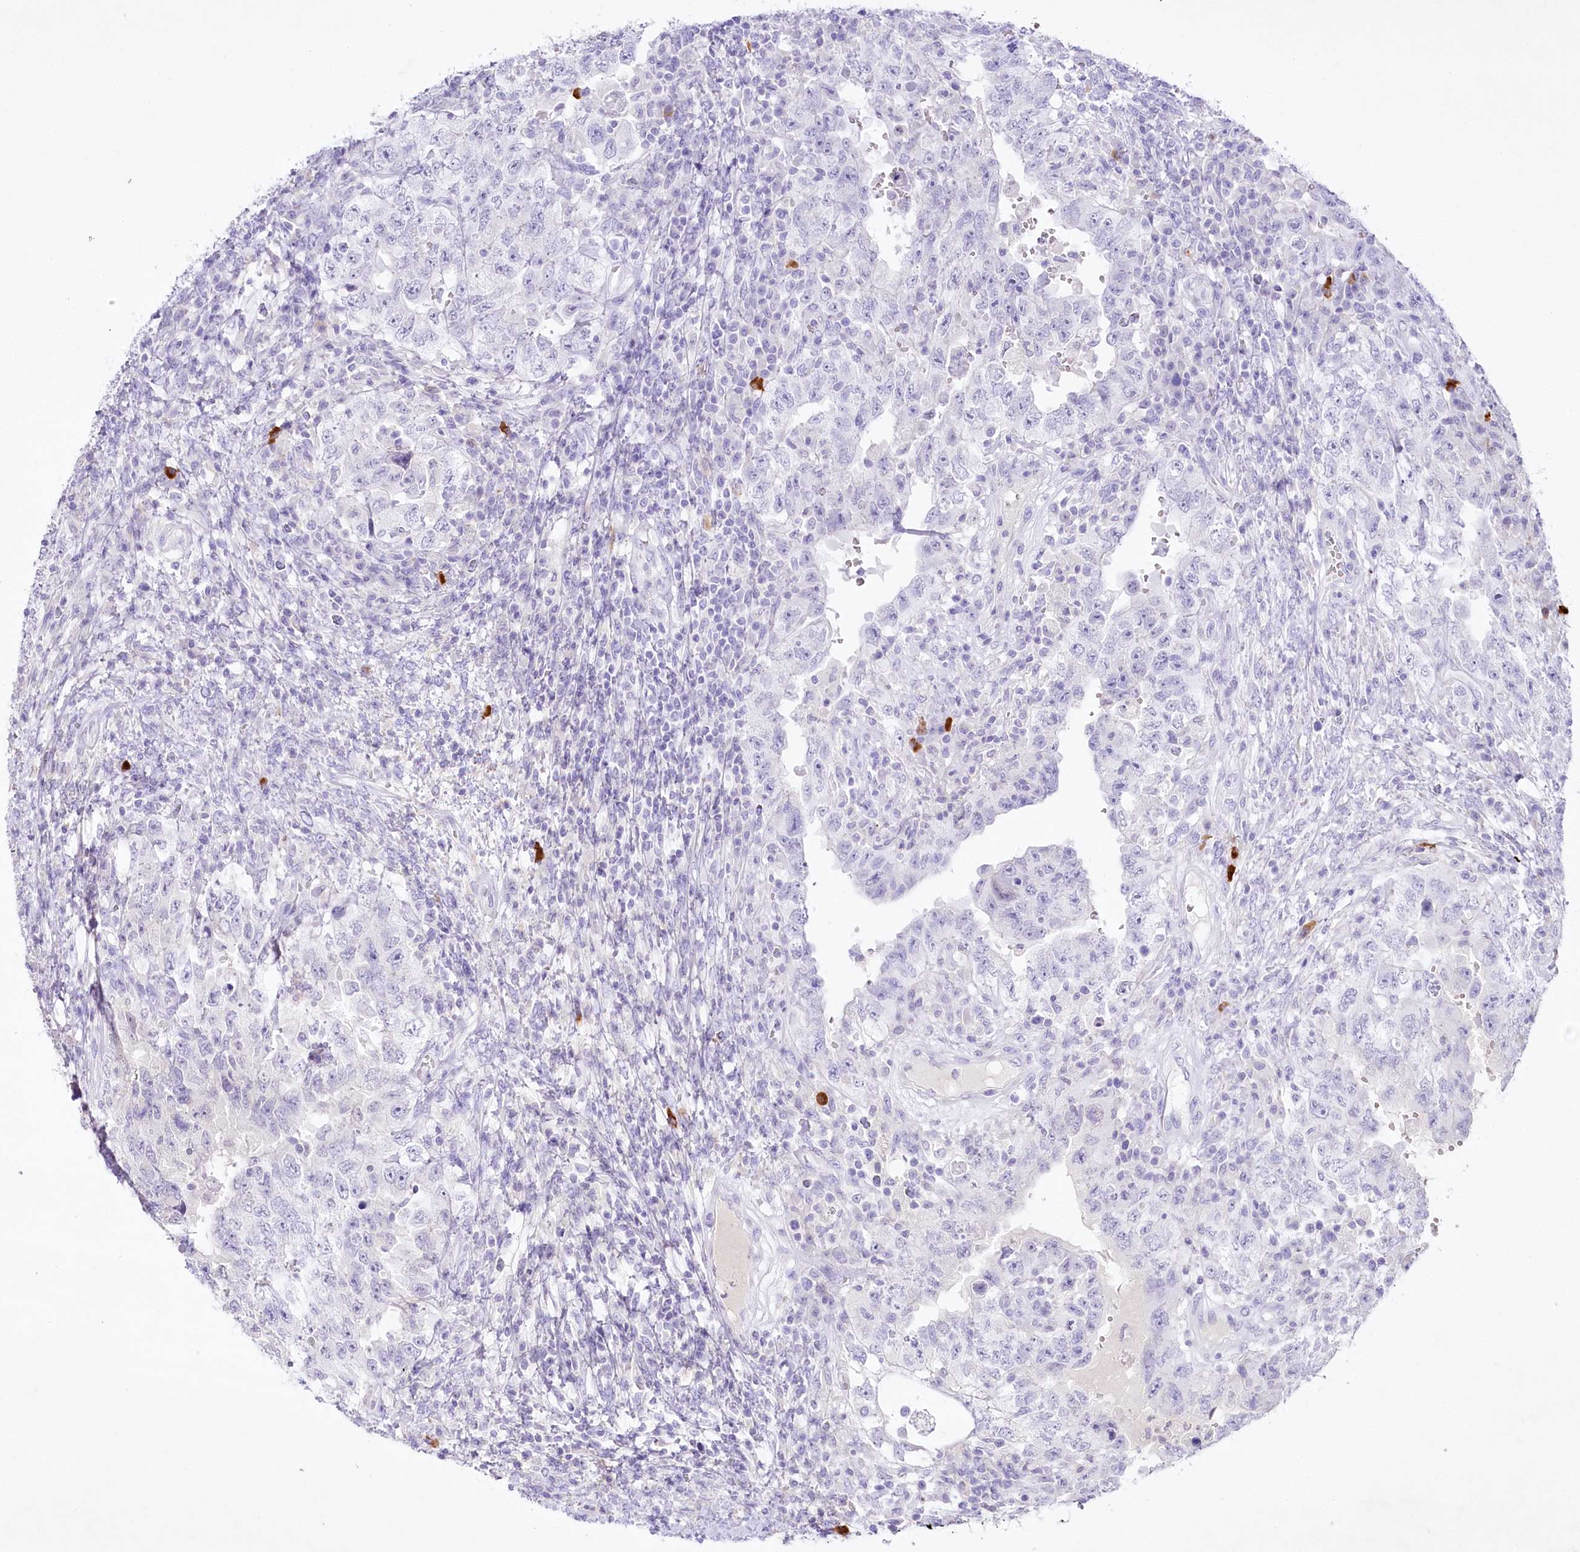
{"staining": {"intensity": "negative", "quantity": "none", "location": "none"}, "tissue": "testis cancer", "cell_type": "Tumor cells", "image_type": "cancer", "snomed": [{"axis": "morphology", "description": "Carcinoma, Embryonal, NOS"}, {"axis": "topography", "description": "Testis"}], "caption": "Human embryonal carcinoma (testis) stained for a protein using immunohistochemistry (IHC) demonstrates no positivity in tumor cells.", "gene": "MYOZ1", "patient": {"sex": "male", "age": 26}}